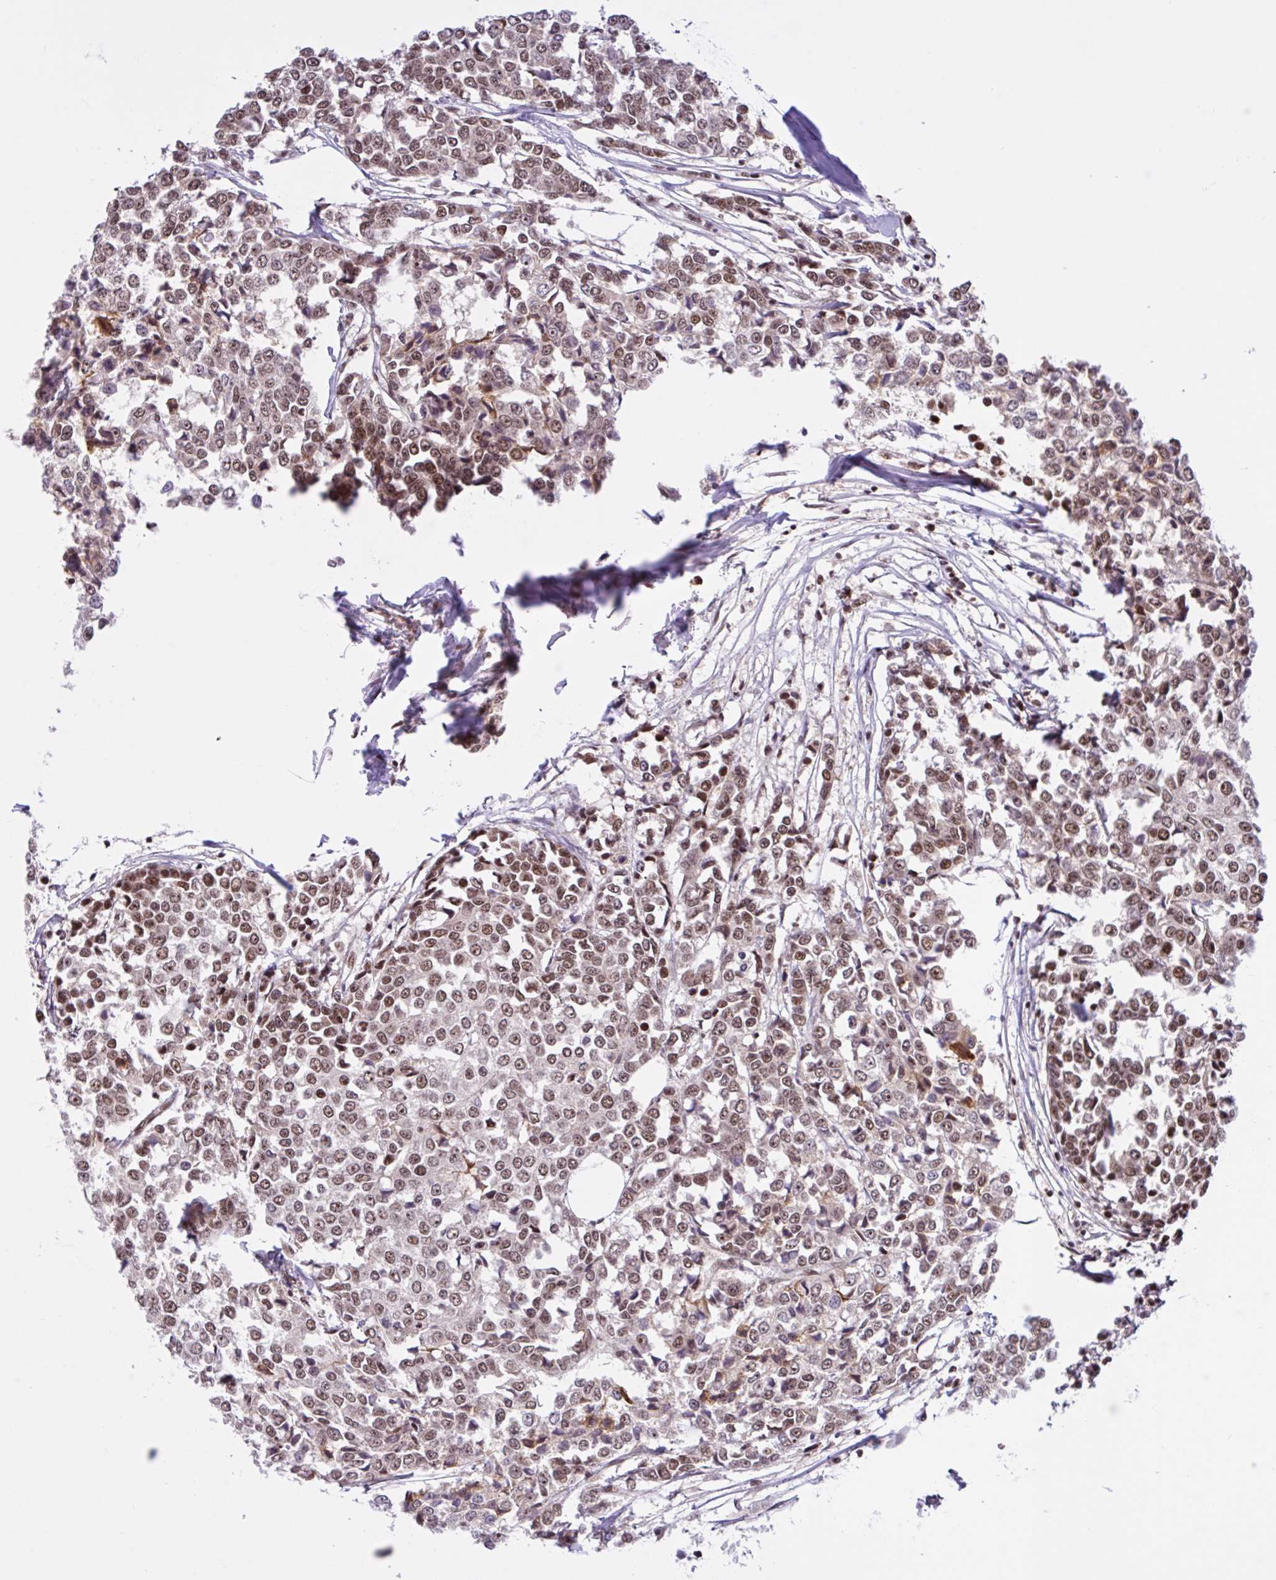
{"staining": {"intensity": "moderate", "quantity": ">75%", "location": "nuclear"}, "tissue": "breast cancer", "cell_type": "Tumor cells", "image_type": "cancer", "snomed": [{"axis": "morphology", "description": "Duct carcinoma"}, {"axis": "topography", "description": "Breast"}], "caption": "Breast cancer (intraductal carcinoma) stained for a protein (brown) exhibits moderate nuclear positive staining in approximately >75% of tumor cells.", "gene": "CCDC12", "patient": {"sex": "female", "age": 80}}